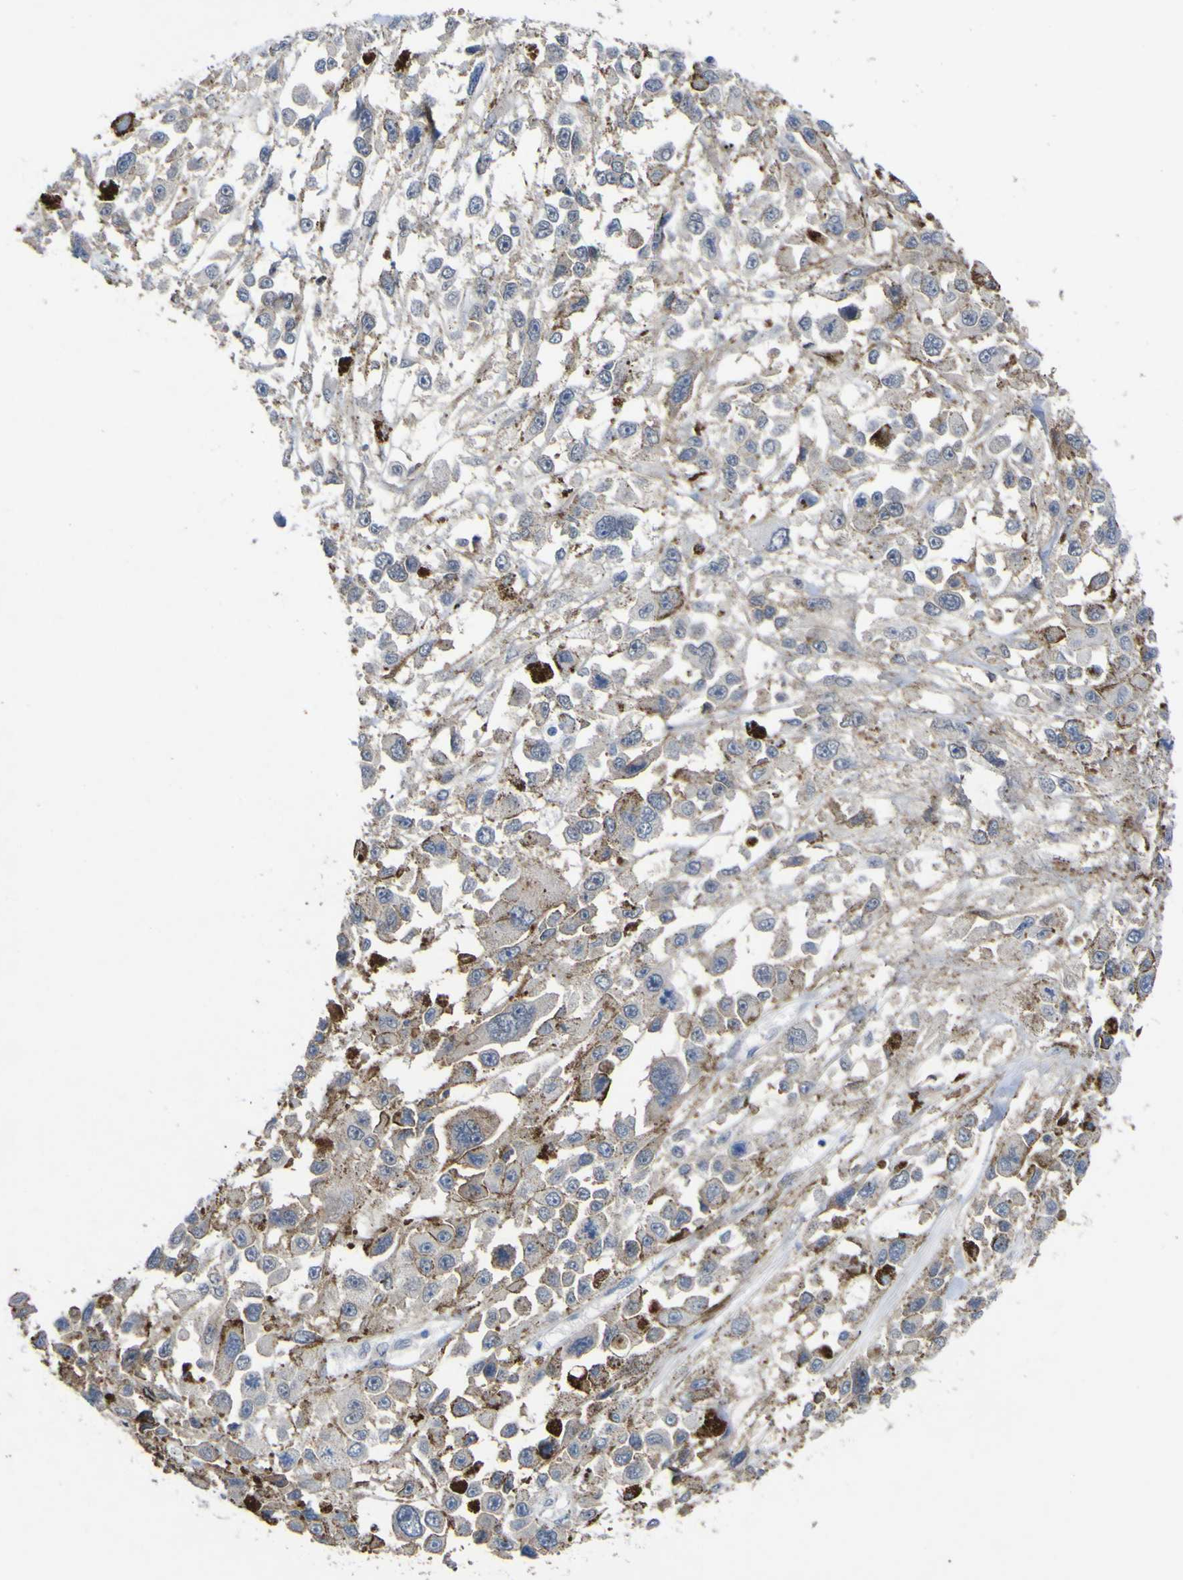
{"staining": {"intensity": "weak", "quantity": "25%-75%", "location": "cytoplasmic/membranous"}, "tissue": "melanoma", "cell_type": "Tumor cells", "image_type": "cancer", "snomed": [{"axis": "morphology", "description": "Malignant melanoma, Metastatic site"}, {"axis": "topography", "description": "Lymph node"}], "caption": "Human melanoma stained for a protein (brown) shows weak cytoplasmic/membranous positive staining in approximately 25%-75% of tumor cells.", "gene": "NAV1", "patient": {"sex": "male", "age": 59}}